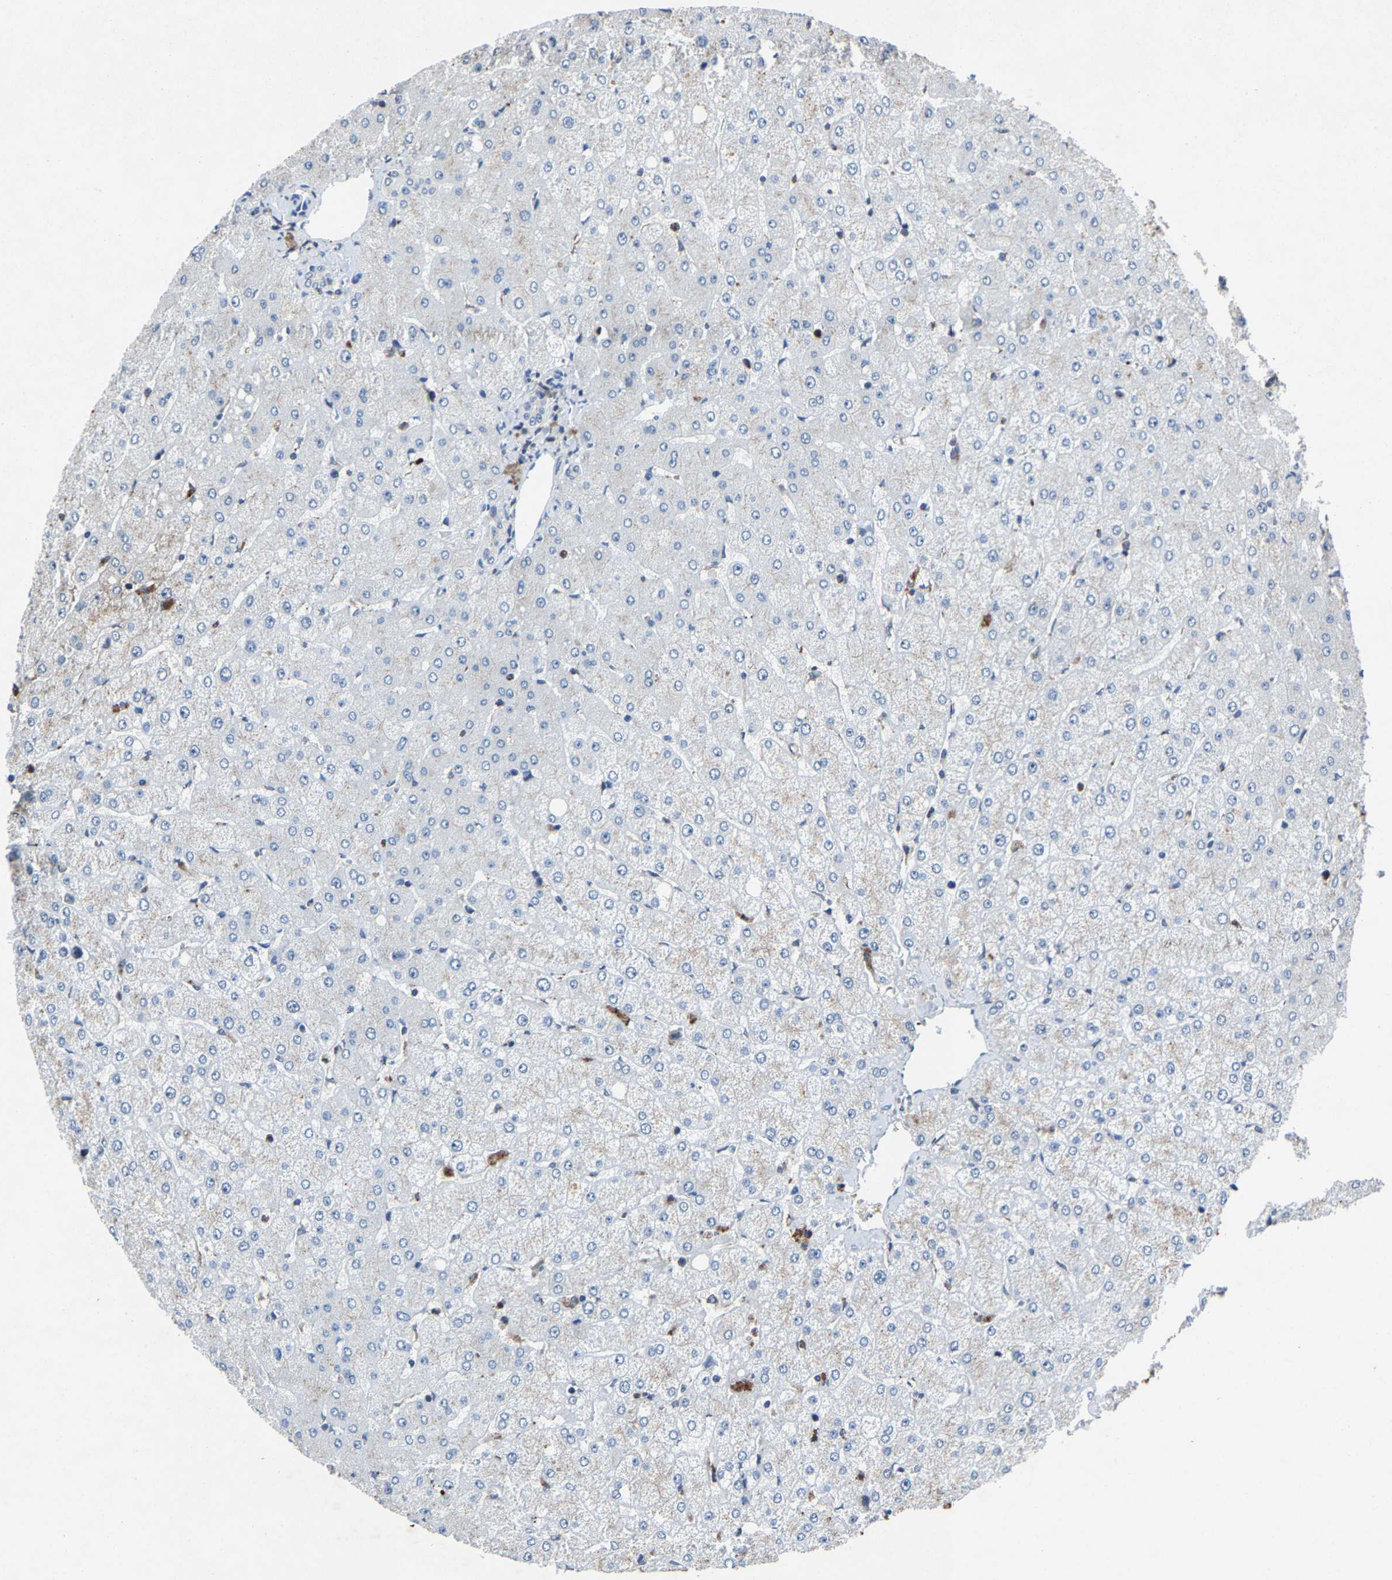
{"staining": {"intensity": "negative", "quantity": "none", "location": "none"}, "tissue": "liver", "cell_type": "Cholangiocytes", "image_type": "normal", "snomed": [{"axis": "morphology", "description": "Normal tissue, NOS"}, {"axis": "topography", "description": "Liver"}], "caption": "The image exhibits no staining of cholangiocytes in normal liver.", "gene": "PCNX2", "patient": {"sex": "female", "age": 54}}